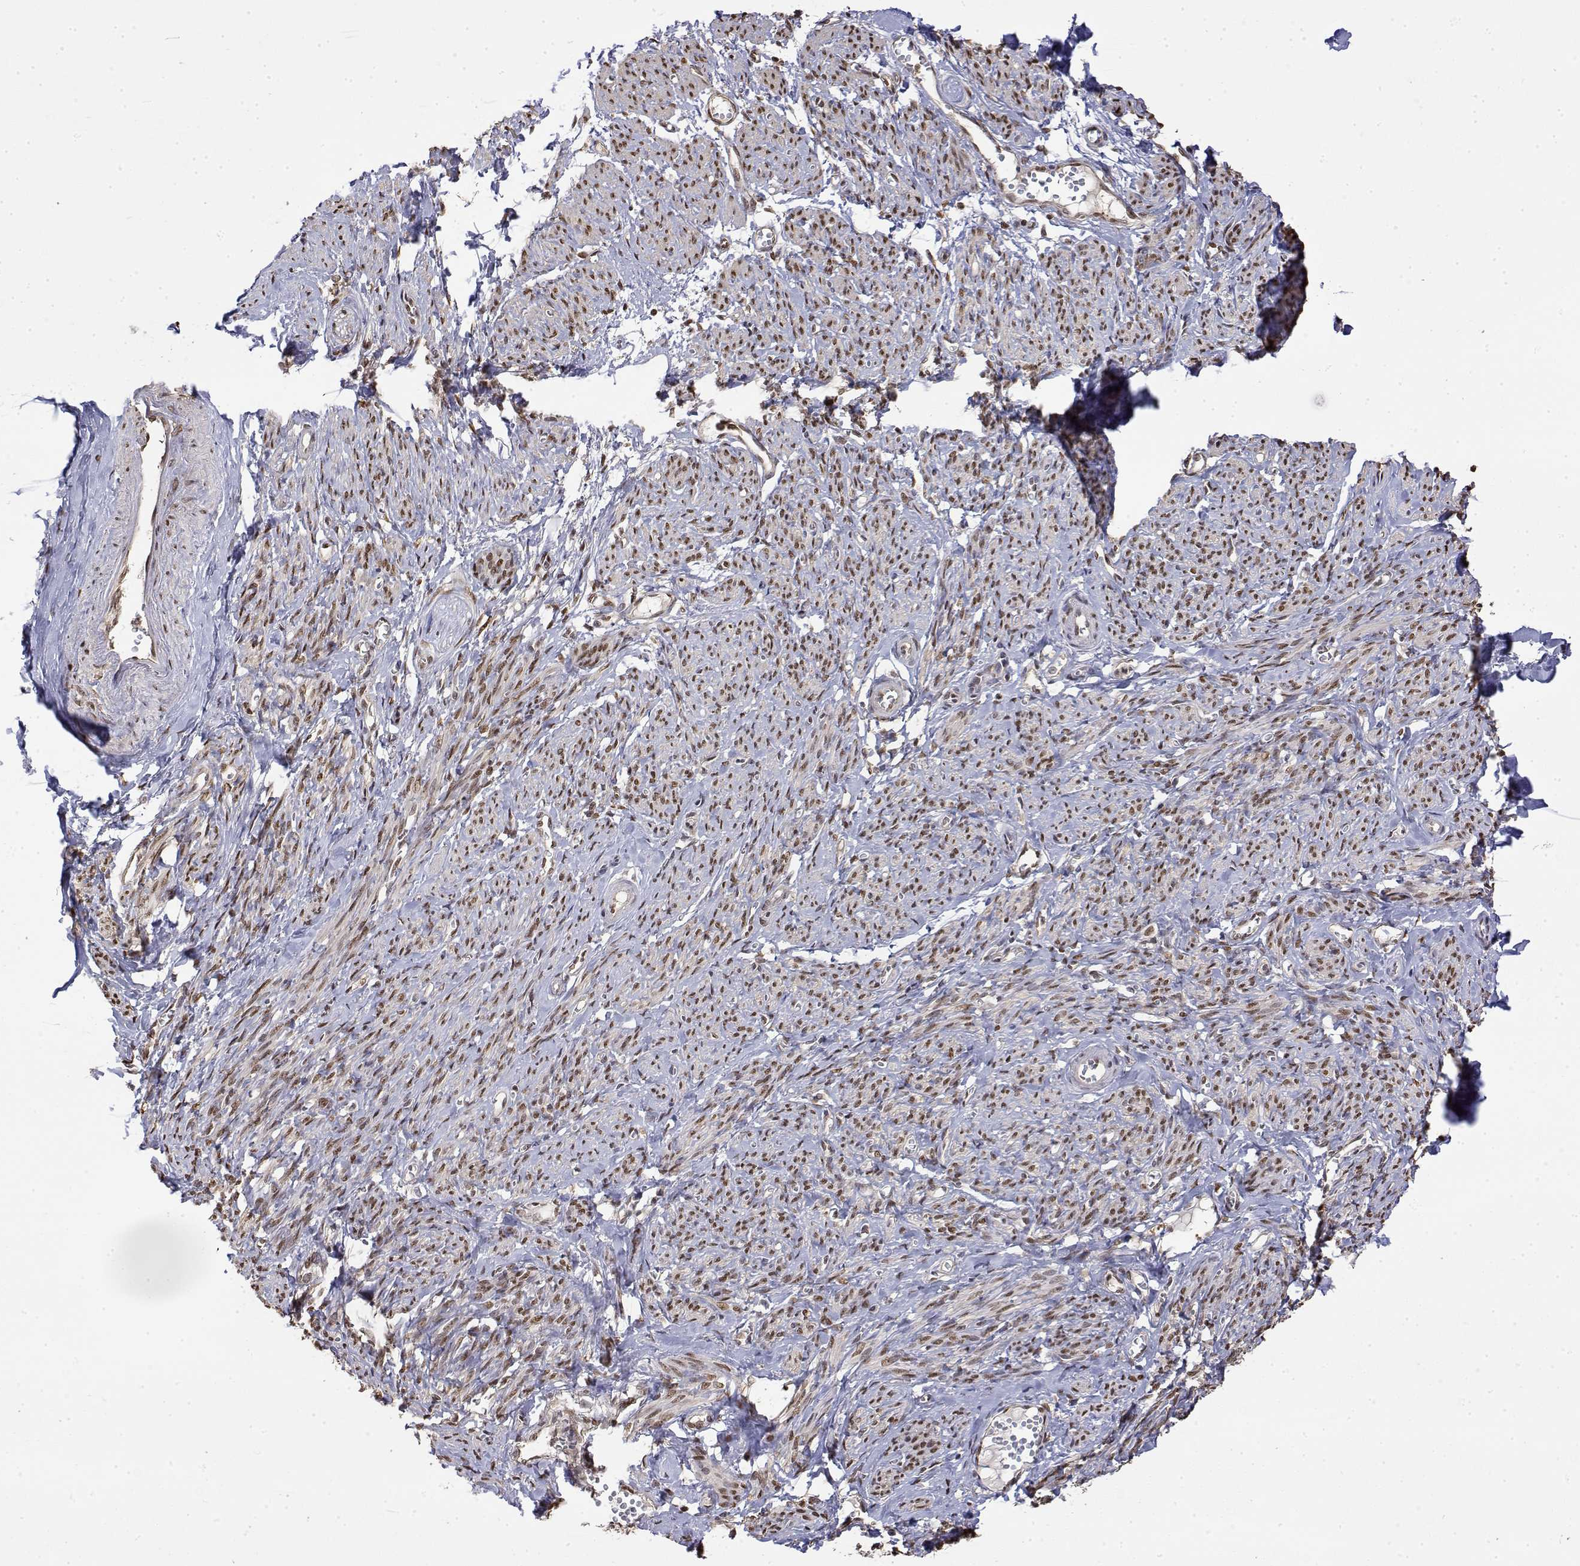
{"staining": {"intensity": "moderate", "quantity": ">75%", "location": "nuclear"}, "tissue": "smooth muscle", "cell_type": "Smooth muscle cells", "image_type": "normal", "snomed": [{"axis": "morphology", "description": "Normal tissue, NOS"}, {"axis": "topography", "description": "Smooth muscle"}], "caption": "A medium amount of moderate nuclear staining is seen in approximately >75% of smooth muscle cells in benign smooth muscle.", "gene": "TPI1", "patient": {"sex": "female", "age": 65}}